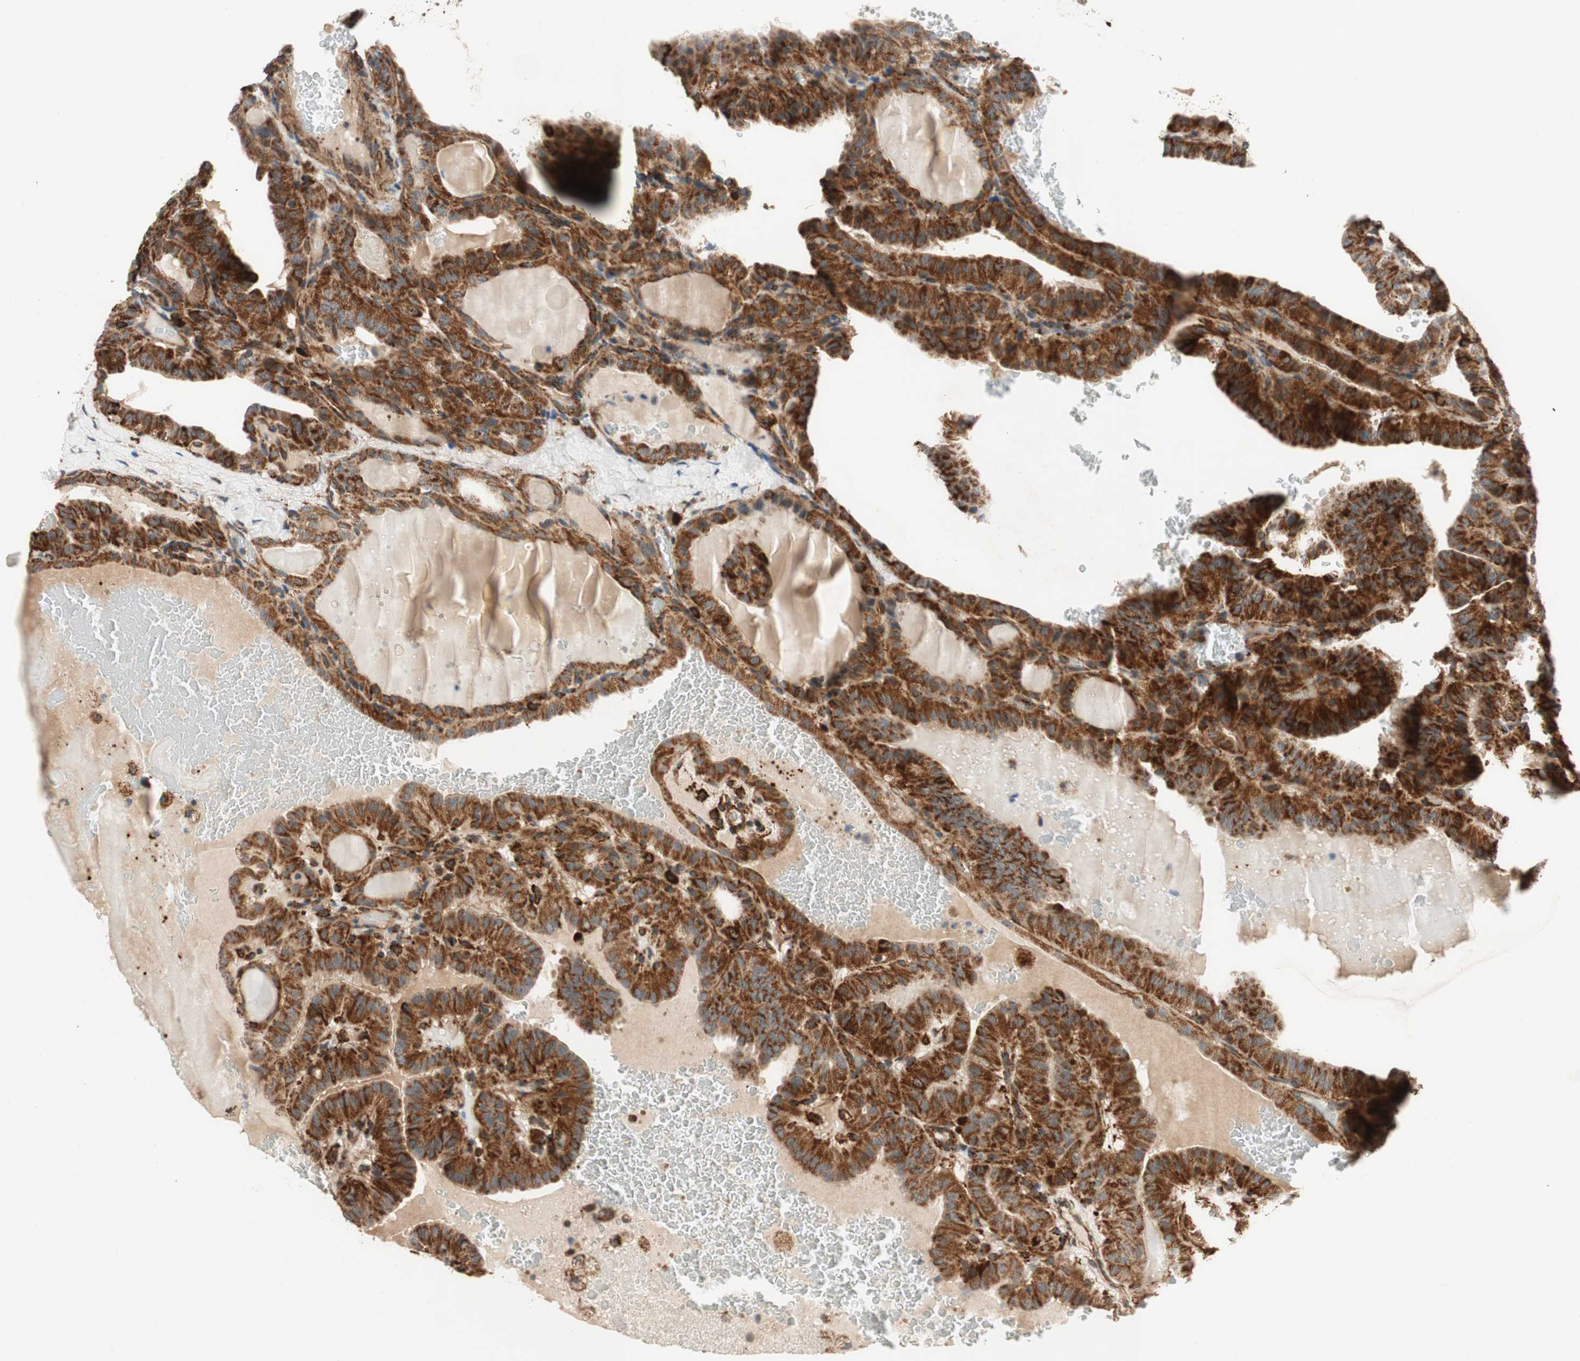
{"staining": {"intensity": "strong", "quantity": ">75%", "location": "cytoplasmic/membranous"}, "tissue": "thyroid cancer", "cell_type": "Tumor cells", "image_type": "cancer", "snomed": [{"axis": "morphology", "description": "Papillary adenocarcinoma, NOS"}, {"axis": "topography", "description": "Thyroid gland"}], "caption": "Thyroid cancer (papillary adenocarcinoma) tissue exhibits strong cytoplasmic/membranous positivity in about >75% of tumor cells, visualized by immunohistochemistry.", "gene": "AKAP1", "patient": {"sex": "male", "age": 77}}